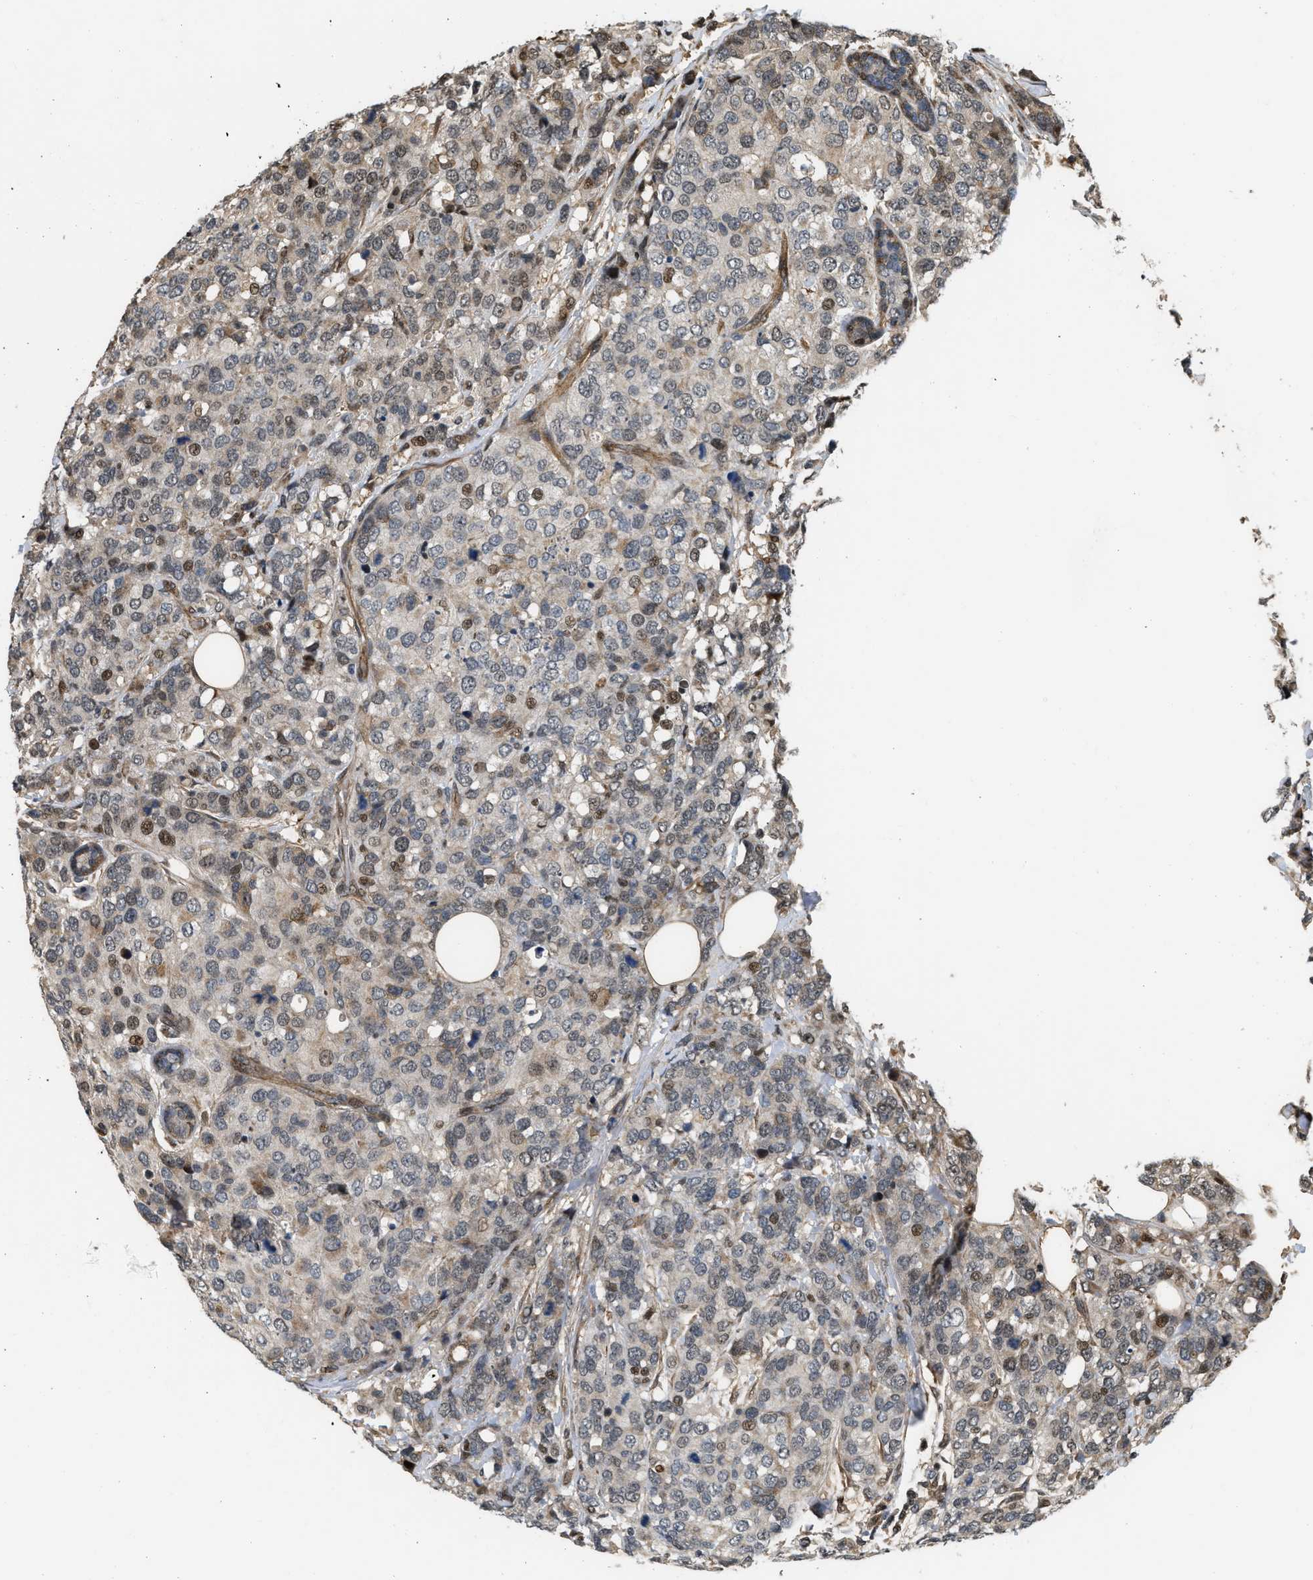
{"staining": {"intensity": "moderate", "quantity": "<25%", "location": "nuclear"}, "tissue": "breast cancer", "cell_type": "Tumor cells", "image_type": "cancer", "snomed": [{"axis": "morphology", "description": "Lobular carcinoma"}, {"axis": "topography", "description": "Breast"}], "caption": "An immunohistochemistry (IHC) micrograph of neoplastic tissue is shown. Protein staining in brown shows moderate nuclear positivity in breast cancer (lobular carcinoma) within tumor cells.", "gene": "LTA4H", "patient": {"sex": "female", "age": 59}}